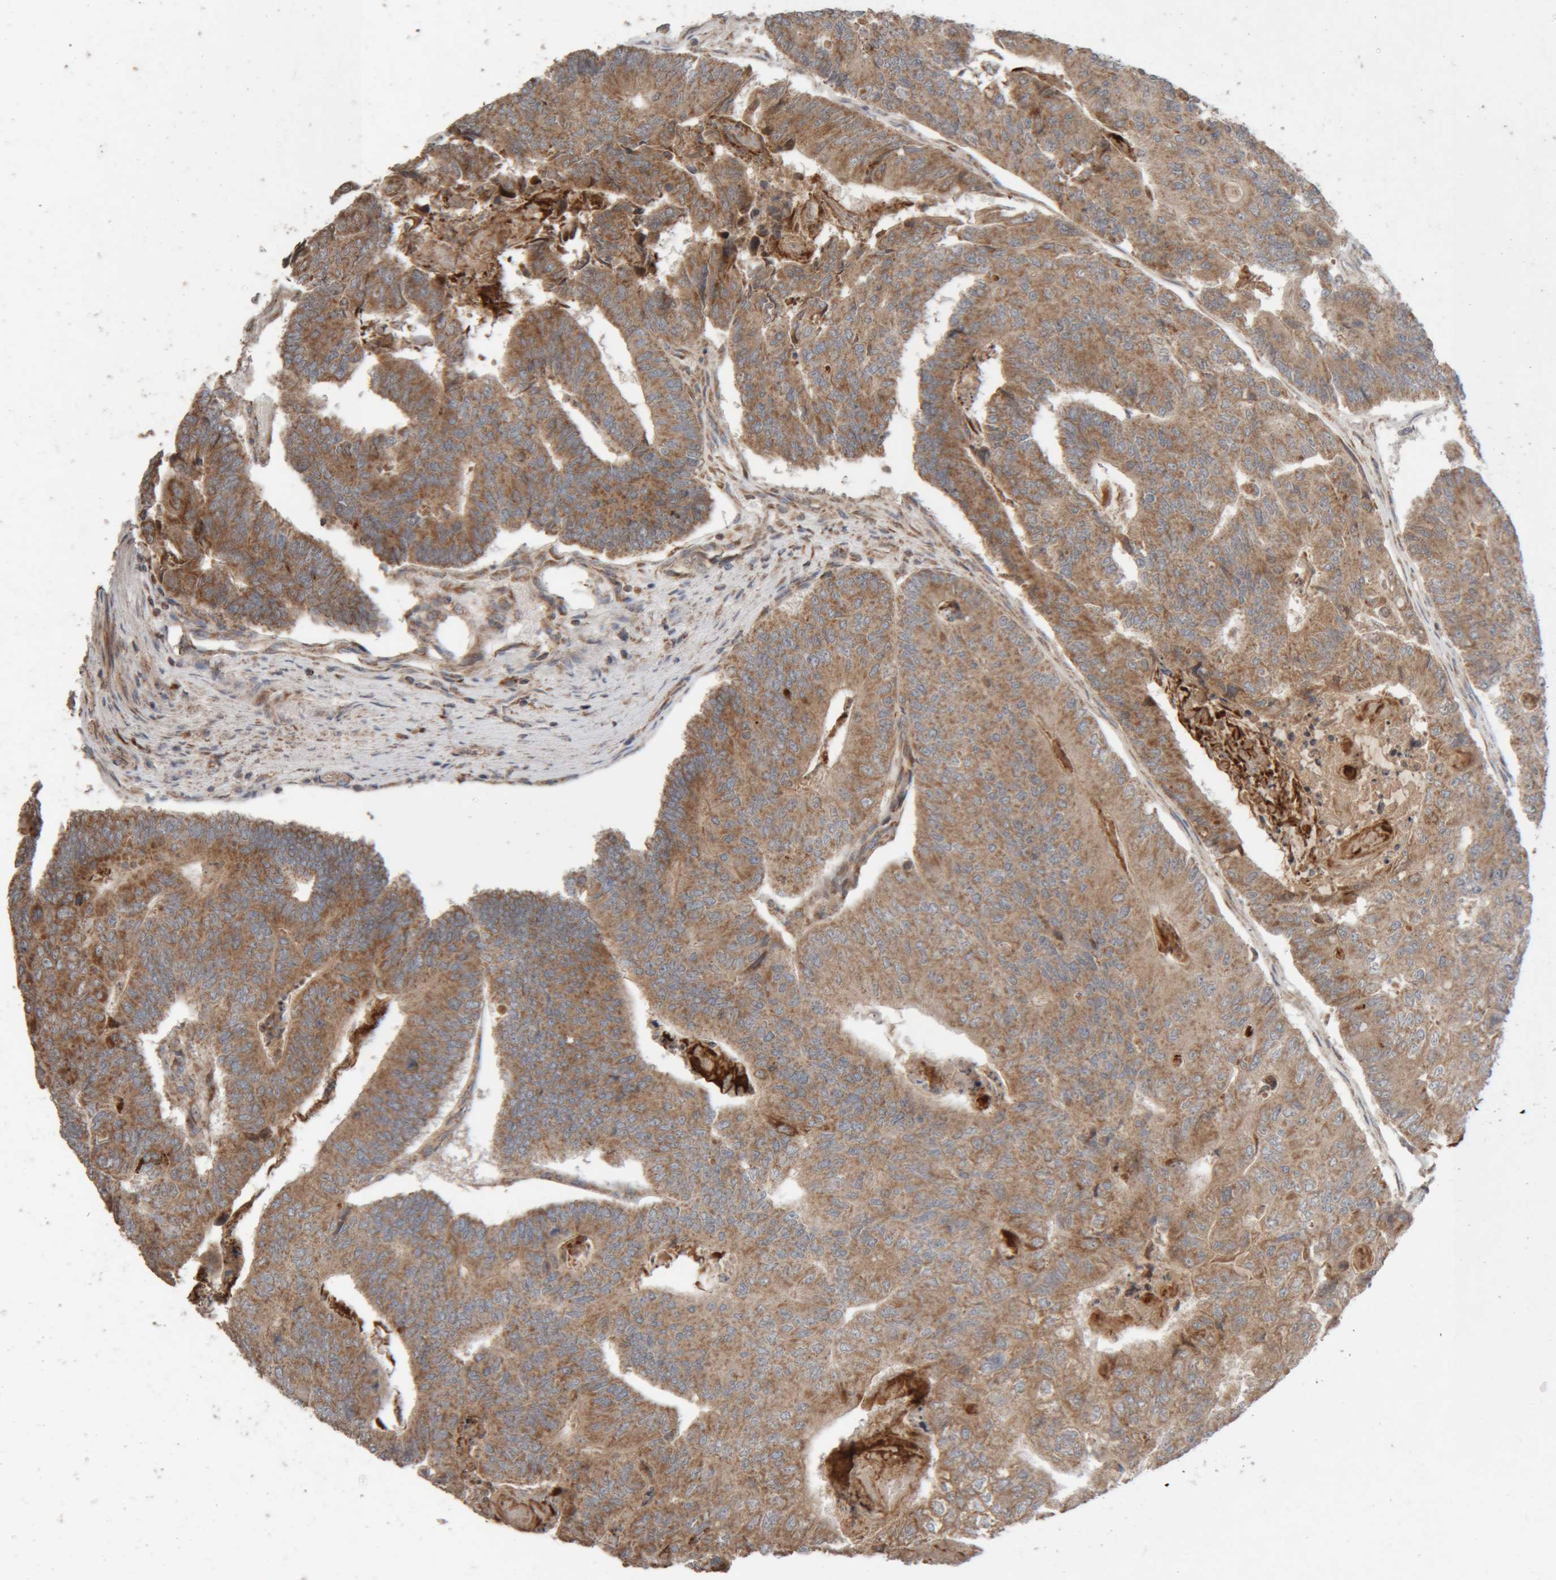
{"staining": {"intensity": "moderate", "quantity": ">75%", "location": "cytoplasmic/membranous"}, "tissue": "colorectal cancer", "cell_type": "Tumor cells", "image_type": "cancer", "snomed": [{"axis": "morphology", "description": "Adenocarcinoma, NOS"}, {"axis": "topography", "description": "Colon"}], "caption": "IHC (DAB) staining of human colorectal adenocarcinoma demonstrates moderate cytoplasmic/membranous protein positivity in about >75% of tumor cells.", "gene": "KIF21B", "patient": {"sex": "female", "age": 67}}